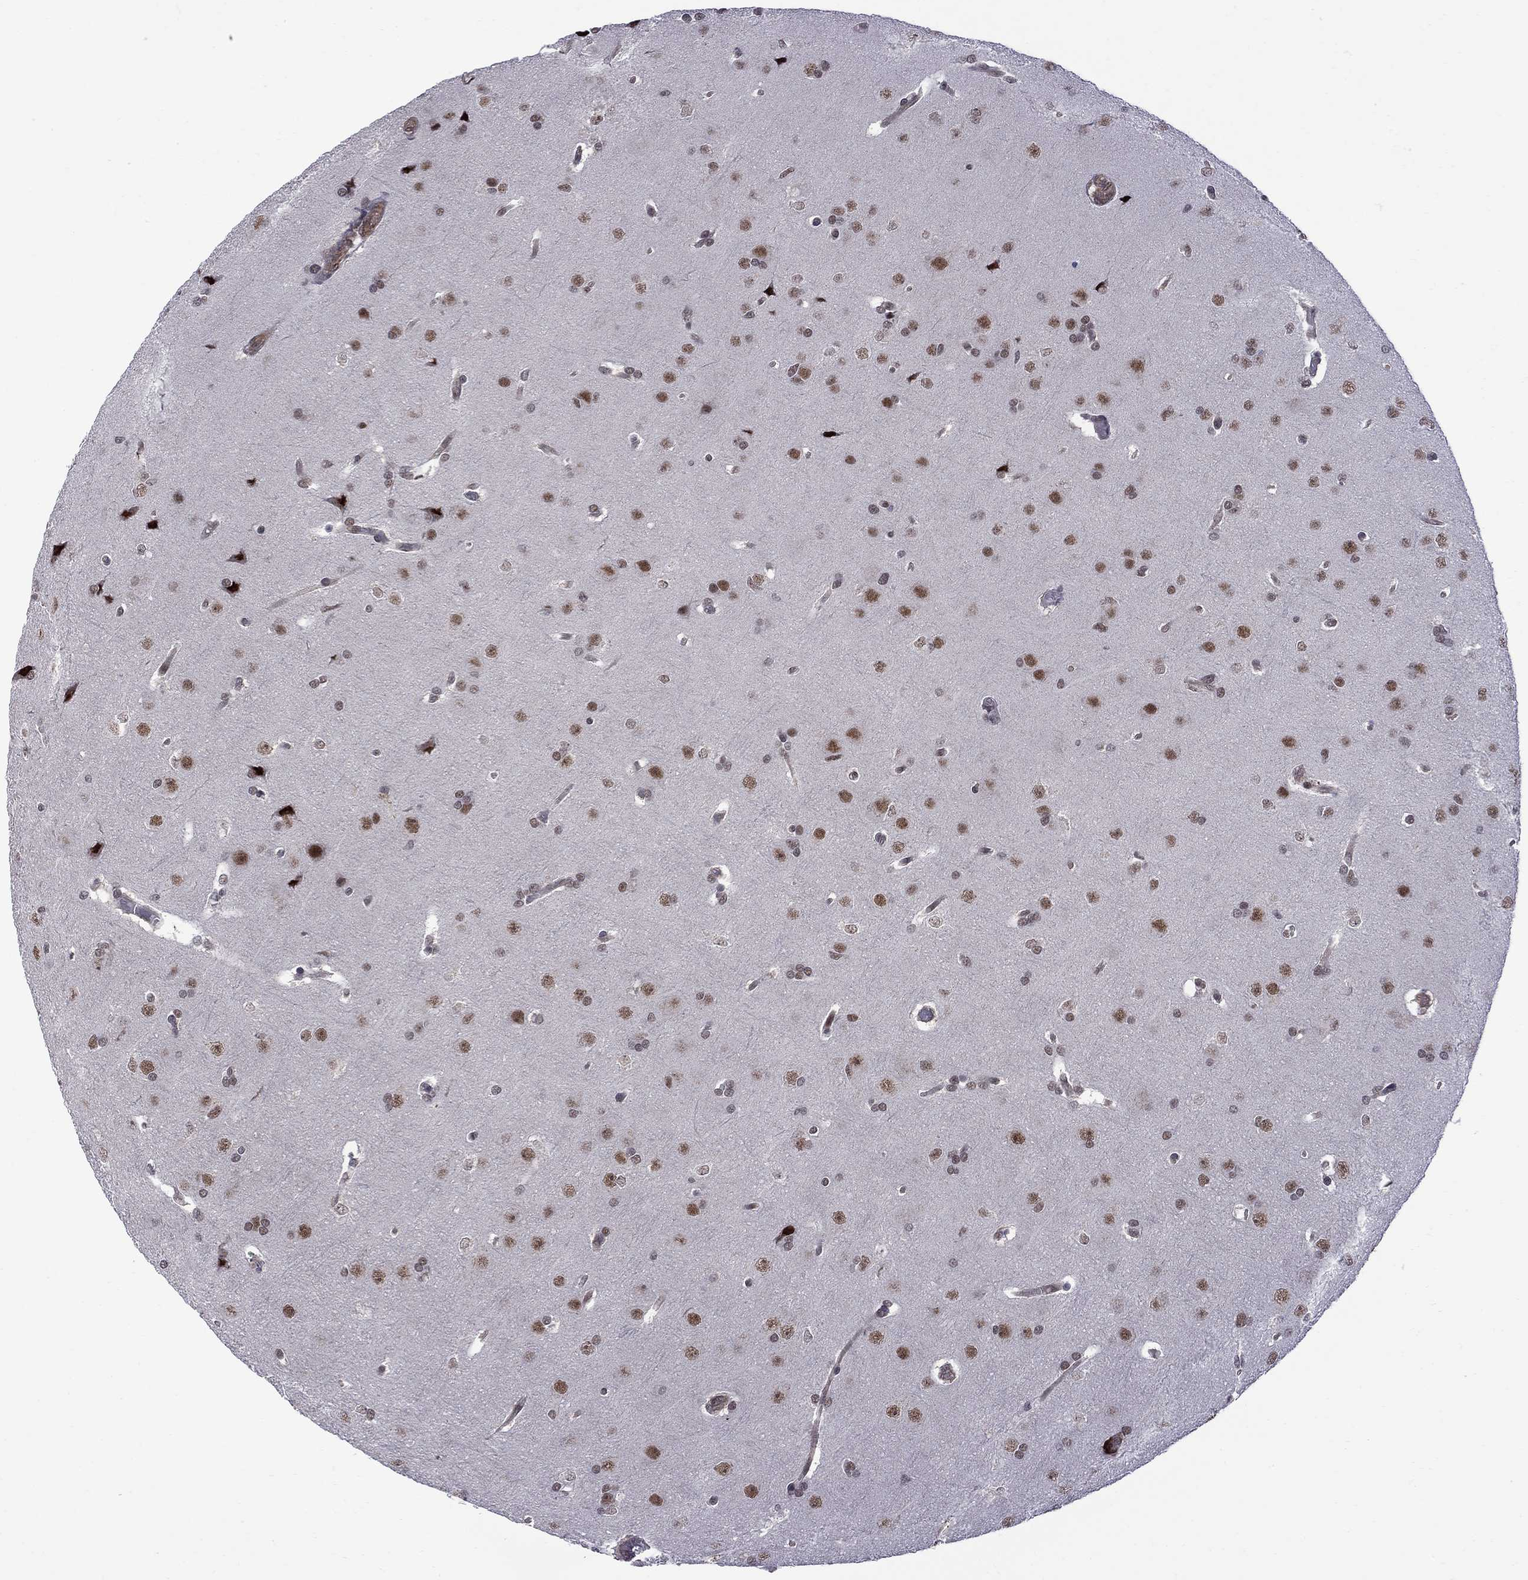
{"staining": {"intensity": "strong", "quantity": "<25%", "location": "nuclear"}, "tissue": "glioma", "cell_type": "Tumor cells", "image_type": "cancer", "snomed": [{"axis": "morphology", "description": "Glioma, malignant, Low grade"}, {"axis": "topography", "description": "Brain"}], "caption": "A high-resolution image shows immunohistochemistry staining of glioma, which reveals strong nuclear positivity in about <25% of tumor cells.", "gene": "BRF1", "patient": {"sex": "female", "age": 32}}